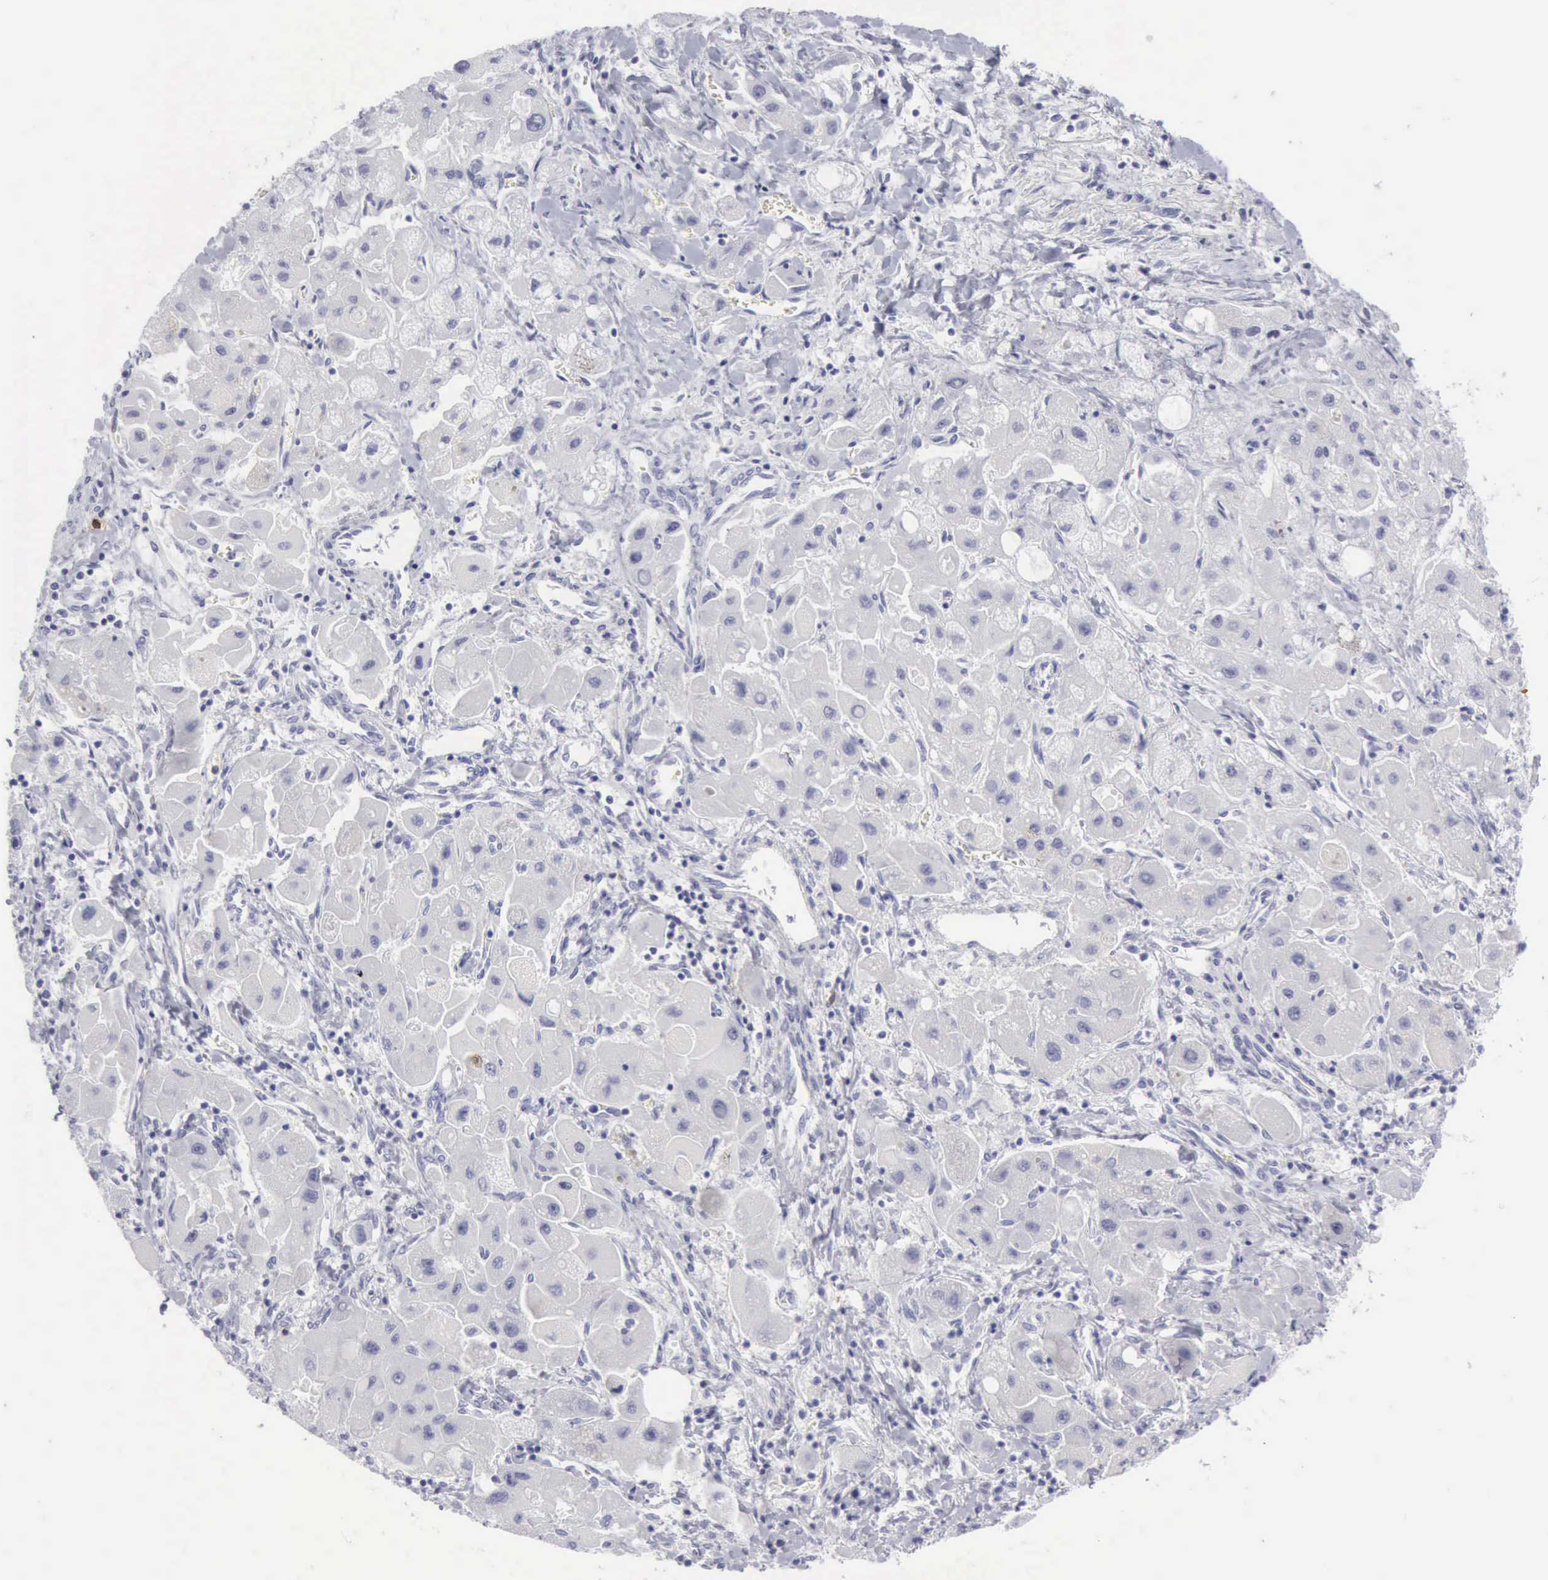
{"staining": {"intensity": "negative", "quantity": "none", "location": "none"}, "tissue": "liver cancer", "cell_type": "Tumor cells", "image_type": "cancer", "snomed": [{"axis": "morphology", "description": "Carcinoma, Hepatocellular, NOS"}, {"axis": "topography", "description": "Liver"}], "caption": "Immunohistochemistry (IHC) image of human hepatocellular carcinoma (liver) stained for a protein (brown), which demonstrates no staining in tumor cells. The staining was performed using DAB (3,3'-diaminobenzidine) to visualize the protein expression in brown, while the nuclei were stained in blue with hematoxylin (Magnification: 20x).", "gene": "NCAM1", "patient": {"sex": "male", "age": 24}}